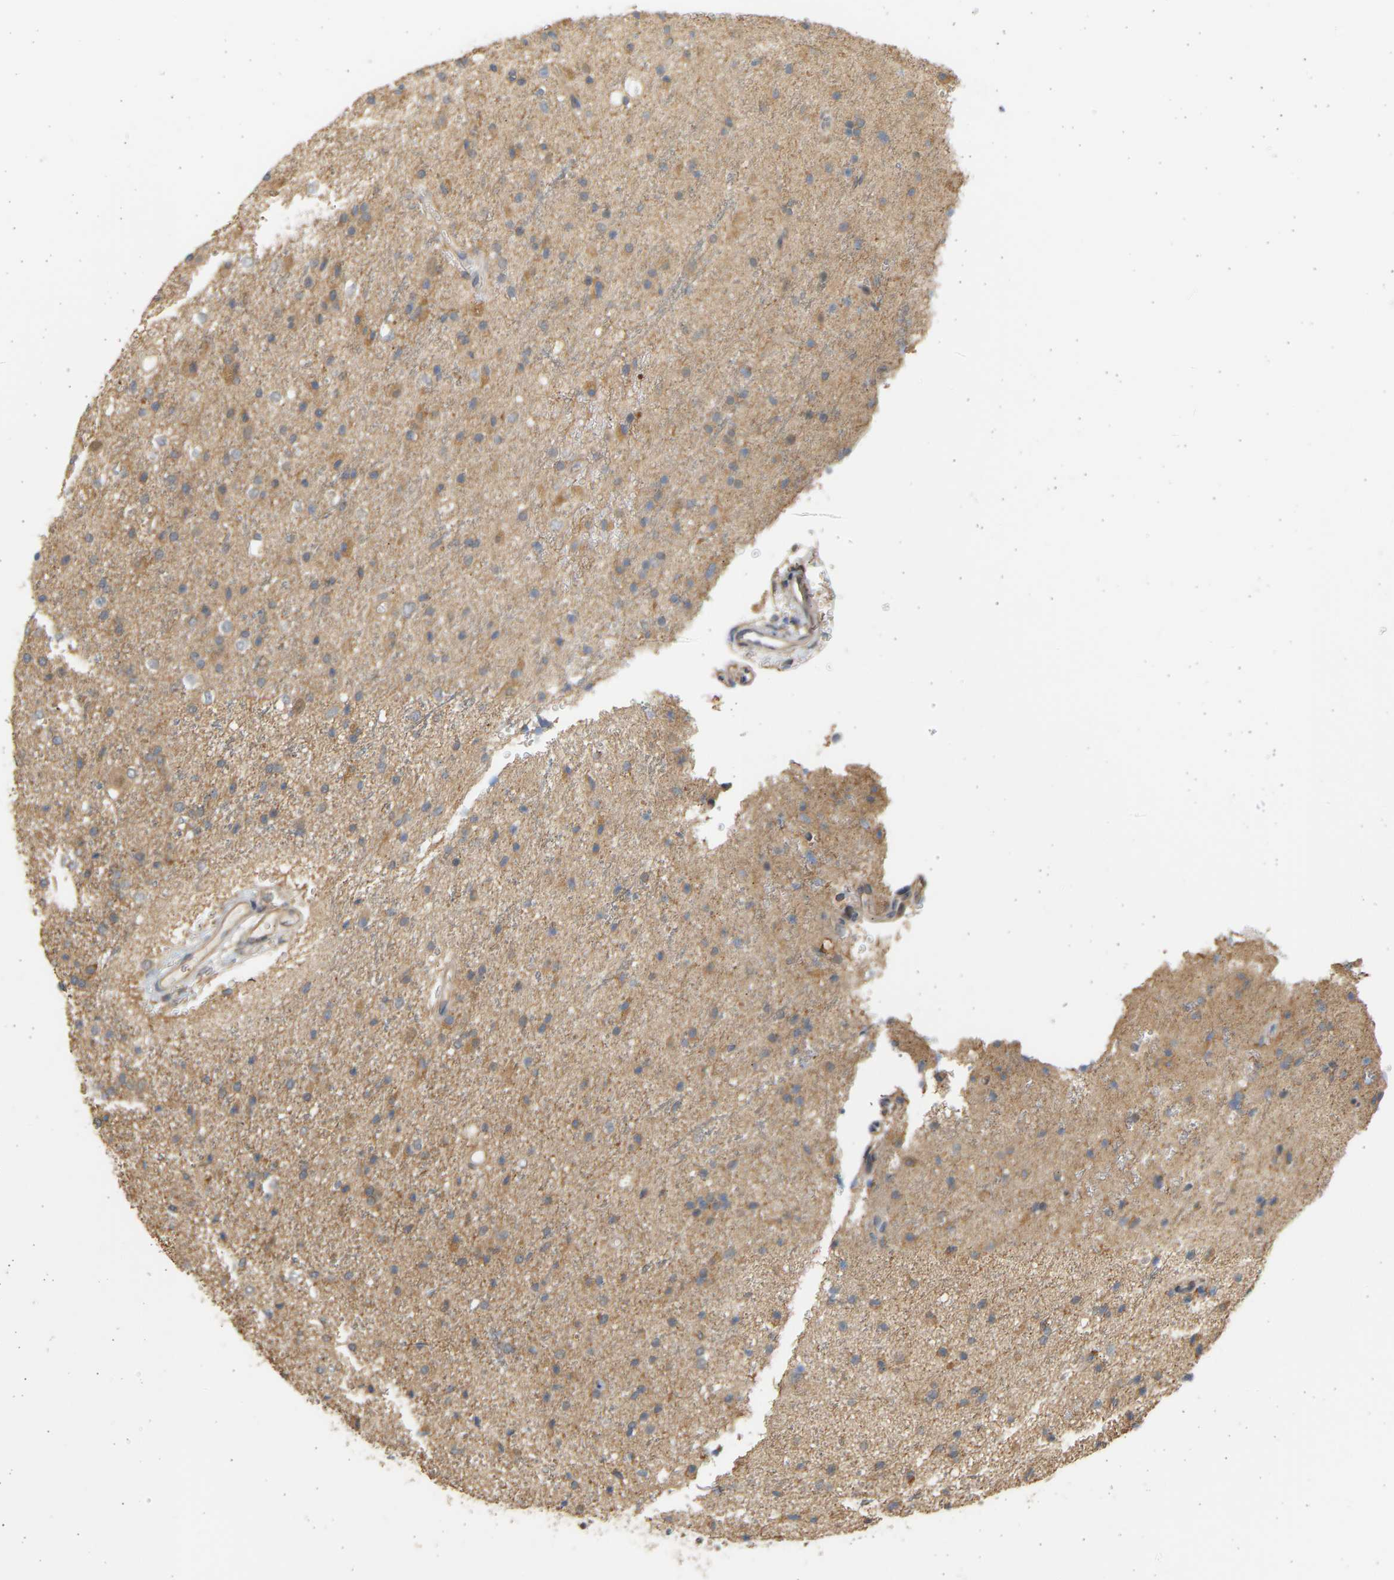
{"staining": {"intensity": "moderate", "quantity": ">75%", "location": "cytoplasmic/membranous"}, "tissue": "glioma", "cell_type": "Tumor cells", "image_type": "cancer", "snomed": [{"axis": "morphology", "description": "Glioma, malignant, High grade"}, {"axis": "topography", "description": "Brain"}], "caption": "Immunohistochemistry (IHC) (DAB) staining of glioma demonstrates moderate cytoplasmic/membranous protein staining in about >75% of tumor cells.", "gene": "B4GALT6", "patient": {"sex": "male", "age": 47}}